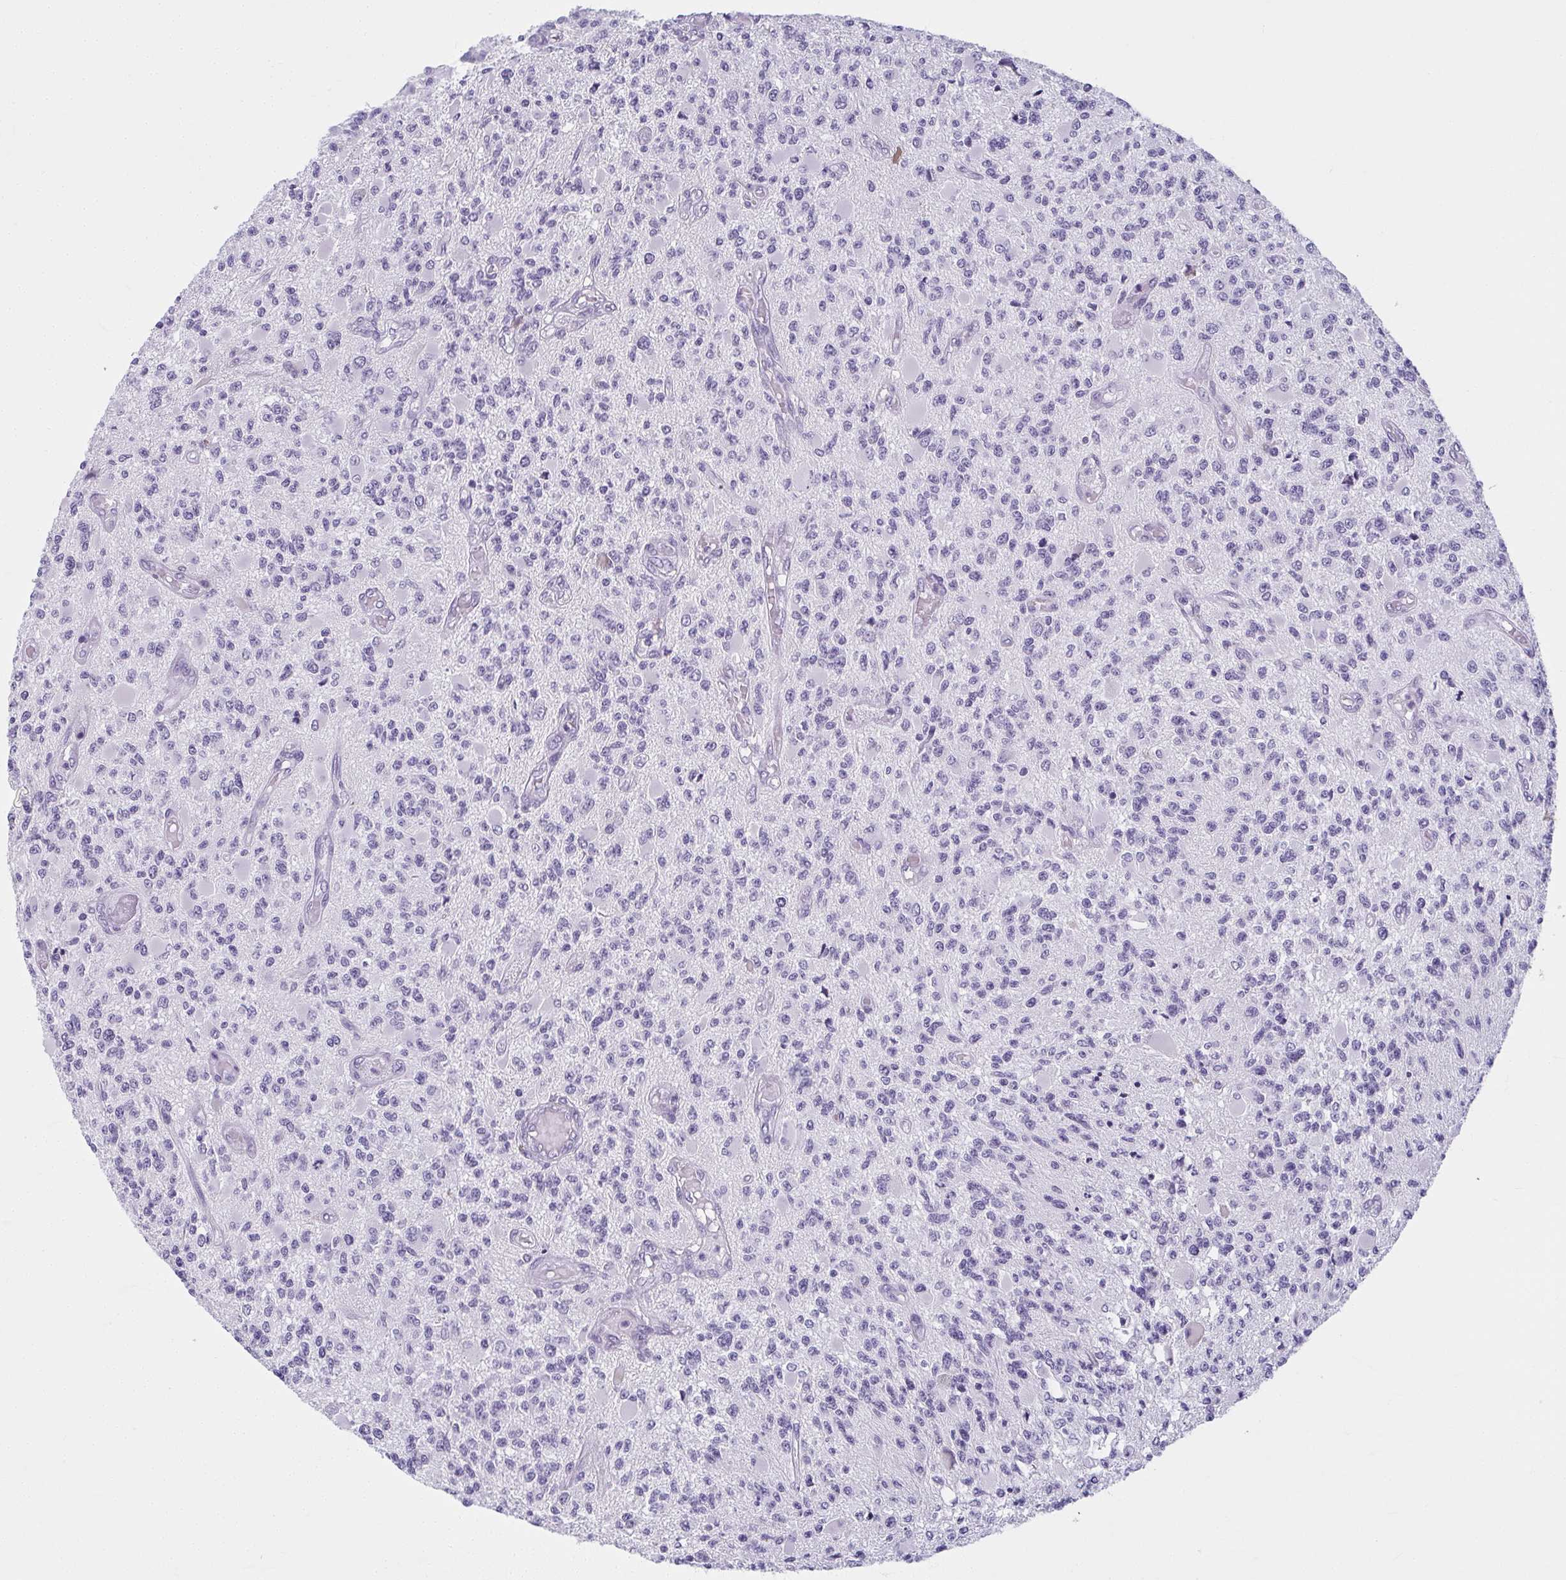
{"staining": {"intensity": "negative", "quantity": "none", "location": "none"}, "tissue": "glioma", "cell_type": "Tumor cells", "image_type": "cancer", "snomed": [{"axis": "morphology", "description": "Glioma, malignant, High grade"}, {"axis": "topography", "description": "Brain"}], "caption": "Histopathology image shows no protein positivity in tumor cells of glioma tissue.", "gene": "MOBP", "patient": {"sex": "female", "age": 63}}